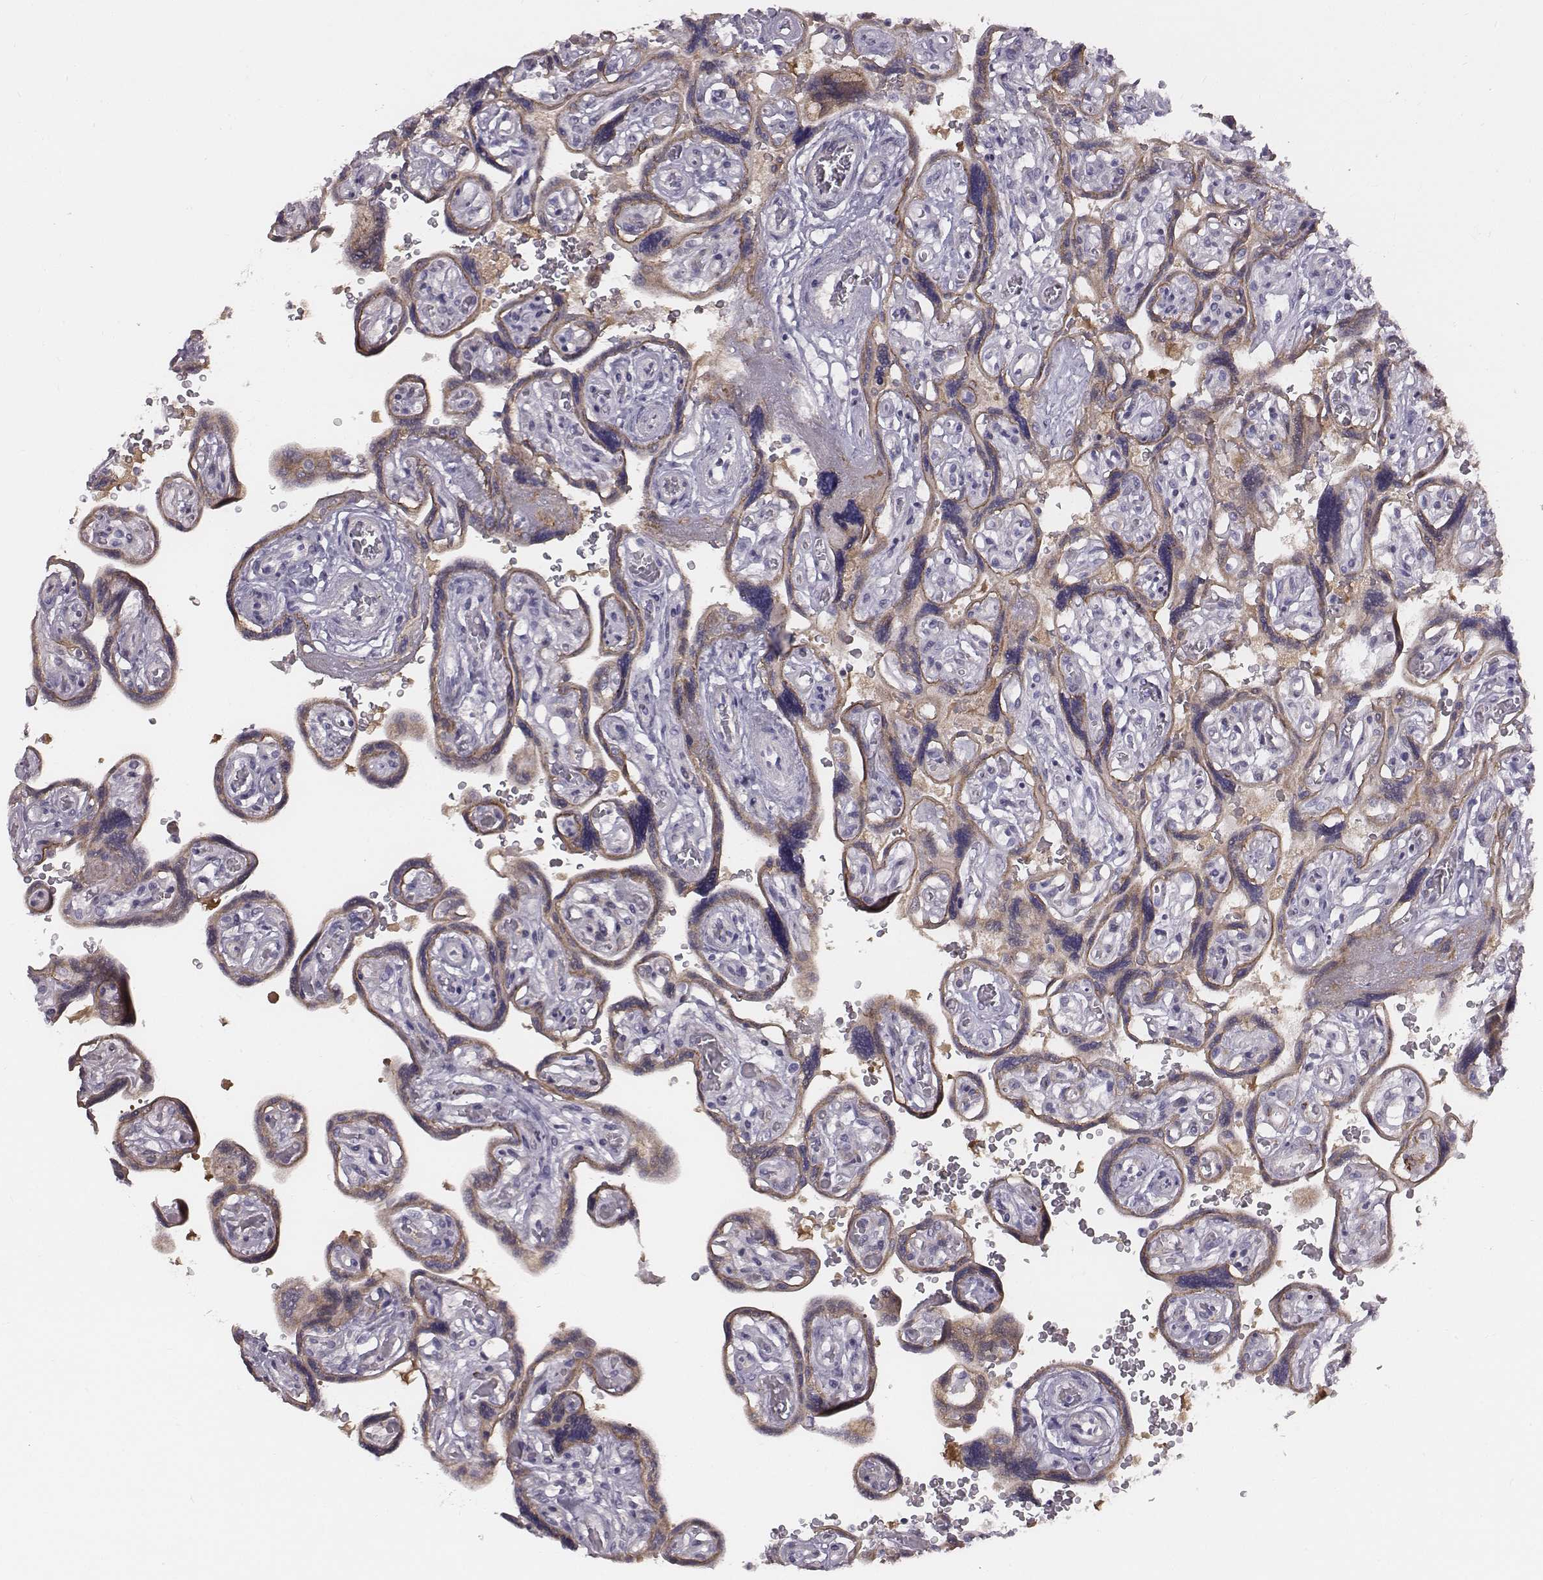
{"staining": {"intensity": "weak", "quantity": "<25%", "location": "cytoplasmic/membranous"}, "tissue": "placenta", "cell_type": "Decidual cells", "image_type": "normal", "snomed": [{"axis": "morphology", "description": "Normal tissue, NOS"}, {"axis": "topography", "description": "Placenta"}], "caption": "A high-resolution image shows immunohistochemistry staining of benign placenta, which shows no significant staining in decidual cells. (Stains: DAB immunohistochemistry (IHC) with hematoxylin counter stain, Microscopy: brightfield microscopy at high magnification).", "gene": "PRKCZ", "patient": {"sex": "female", "age": 32}}